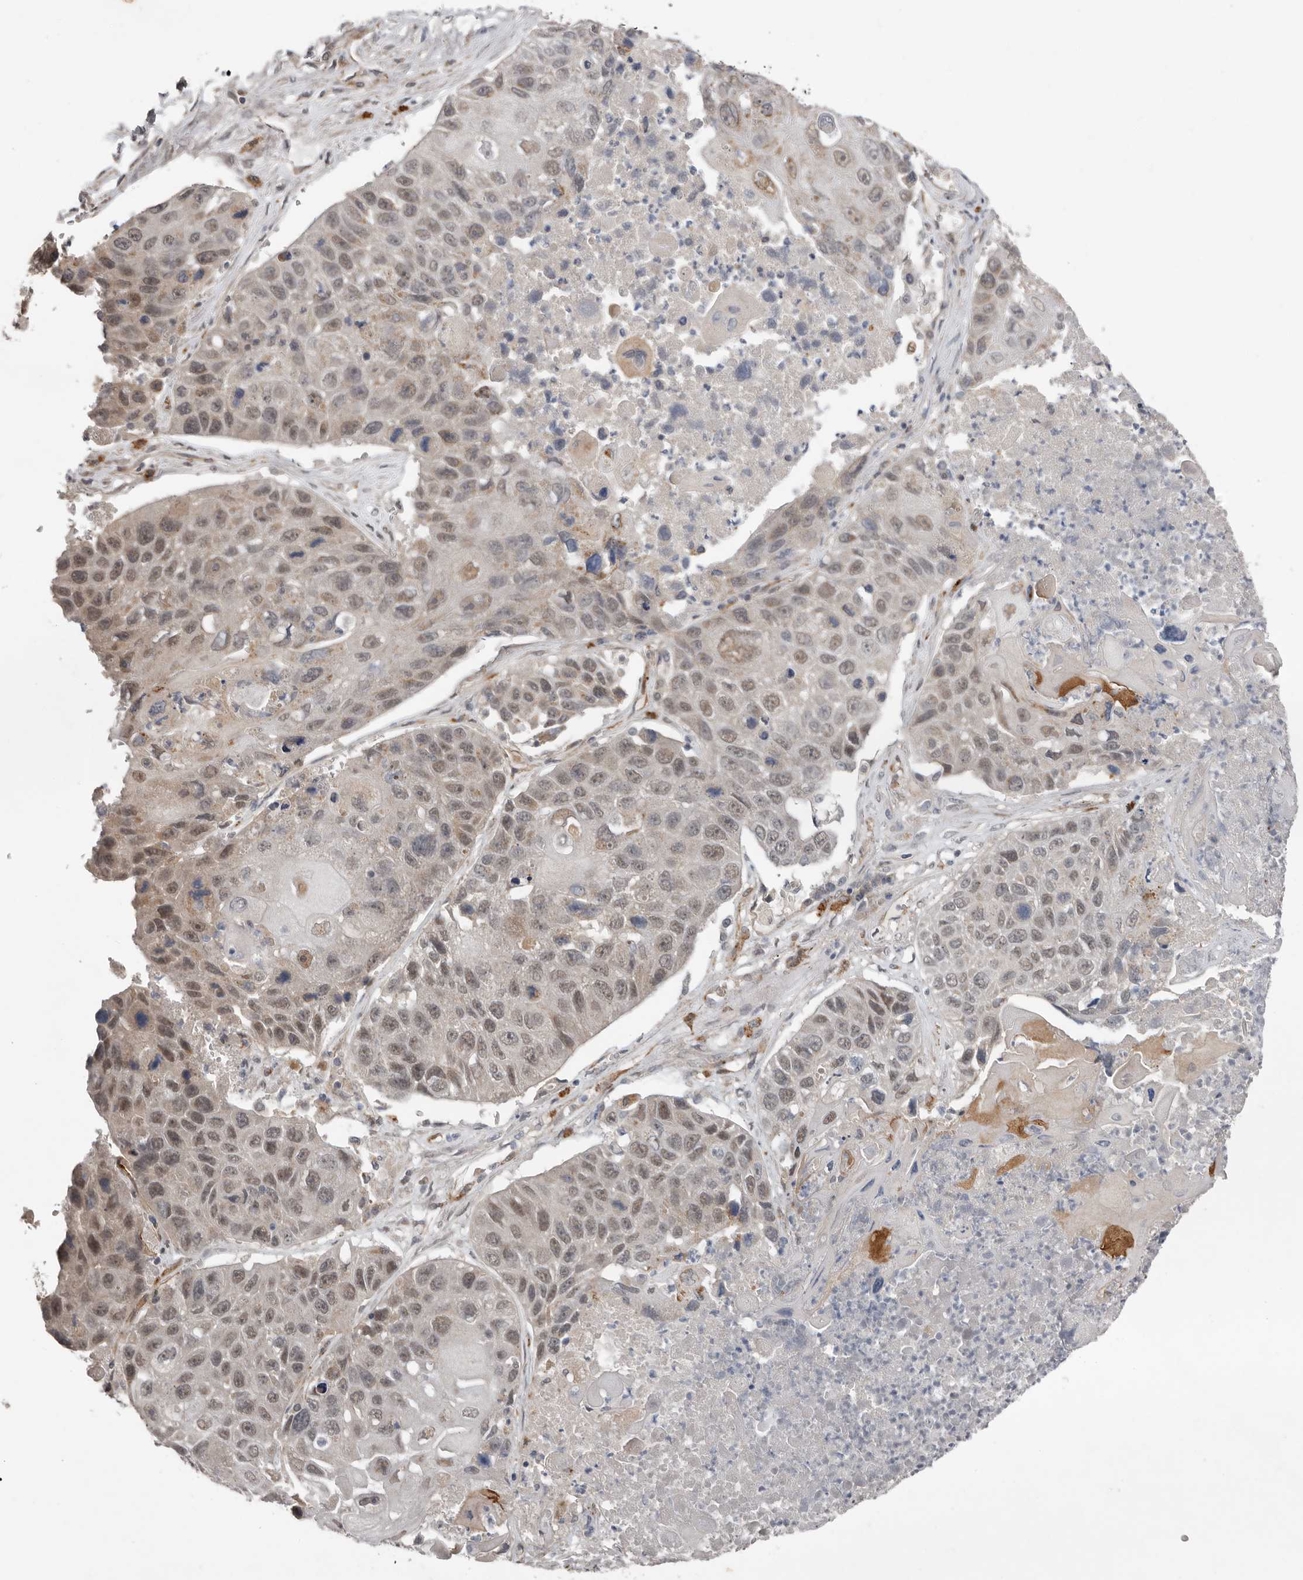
{"staining": {"intensity": "weak", "quantity": ">75%", "location": "nuclear"}, "tissue": "lung cancer", "cell_type": "Tumor cells", "image_type": "cancer", "snomed": [{"axis": "morphology", "description": "Squamous cell carcinoma, NOS"}, {"axis": "topography", "description": "Lung"}], "caption": "An image of human lung cancer (squamous cell carcinoma) stained for a protein demonstrates weak nuclear brown staining in tumor cells.", "gene": "RANBP17", "patient": {"sex": "male", "age": 61}}